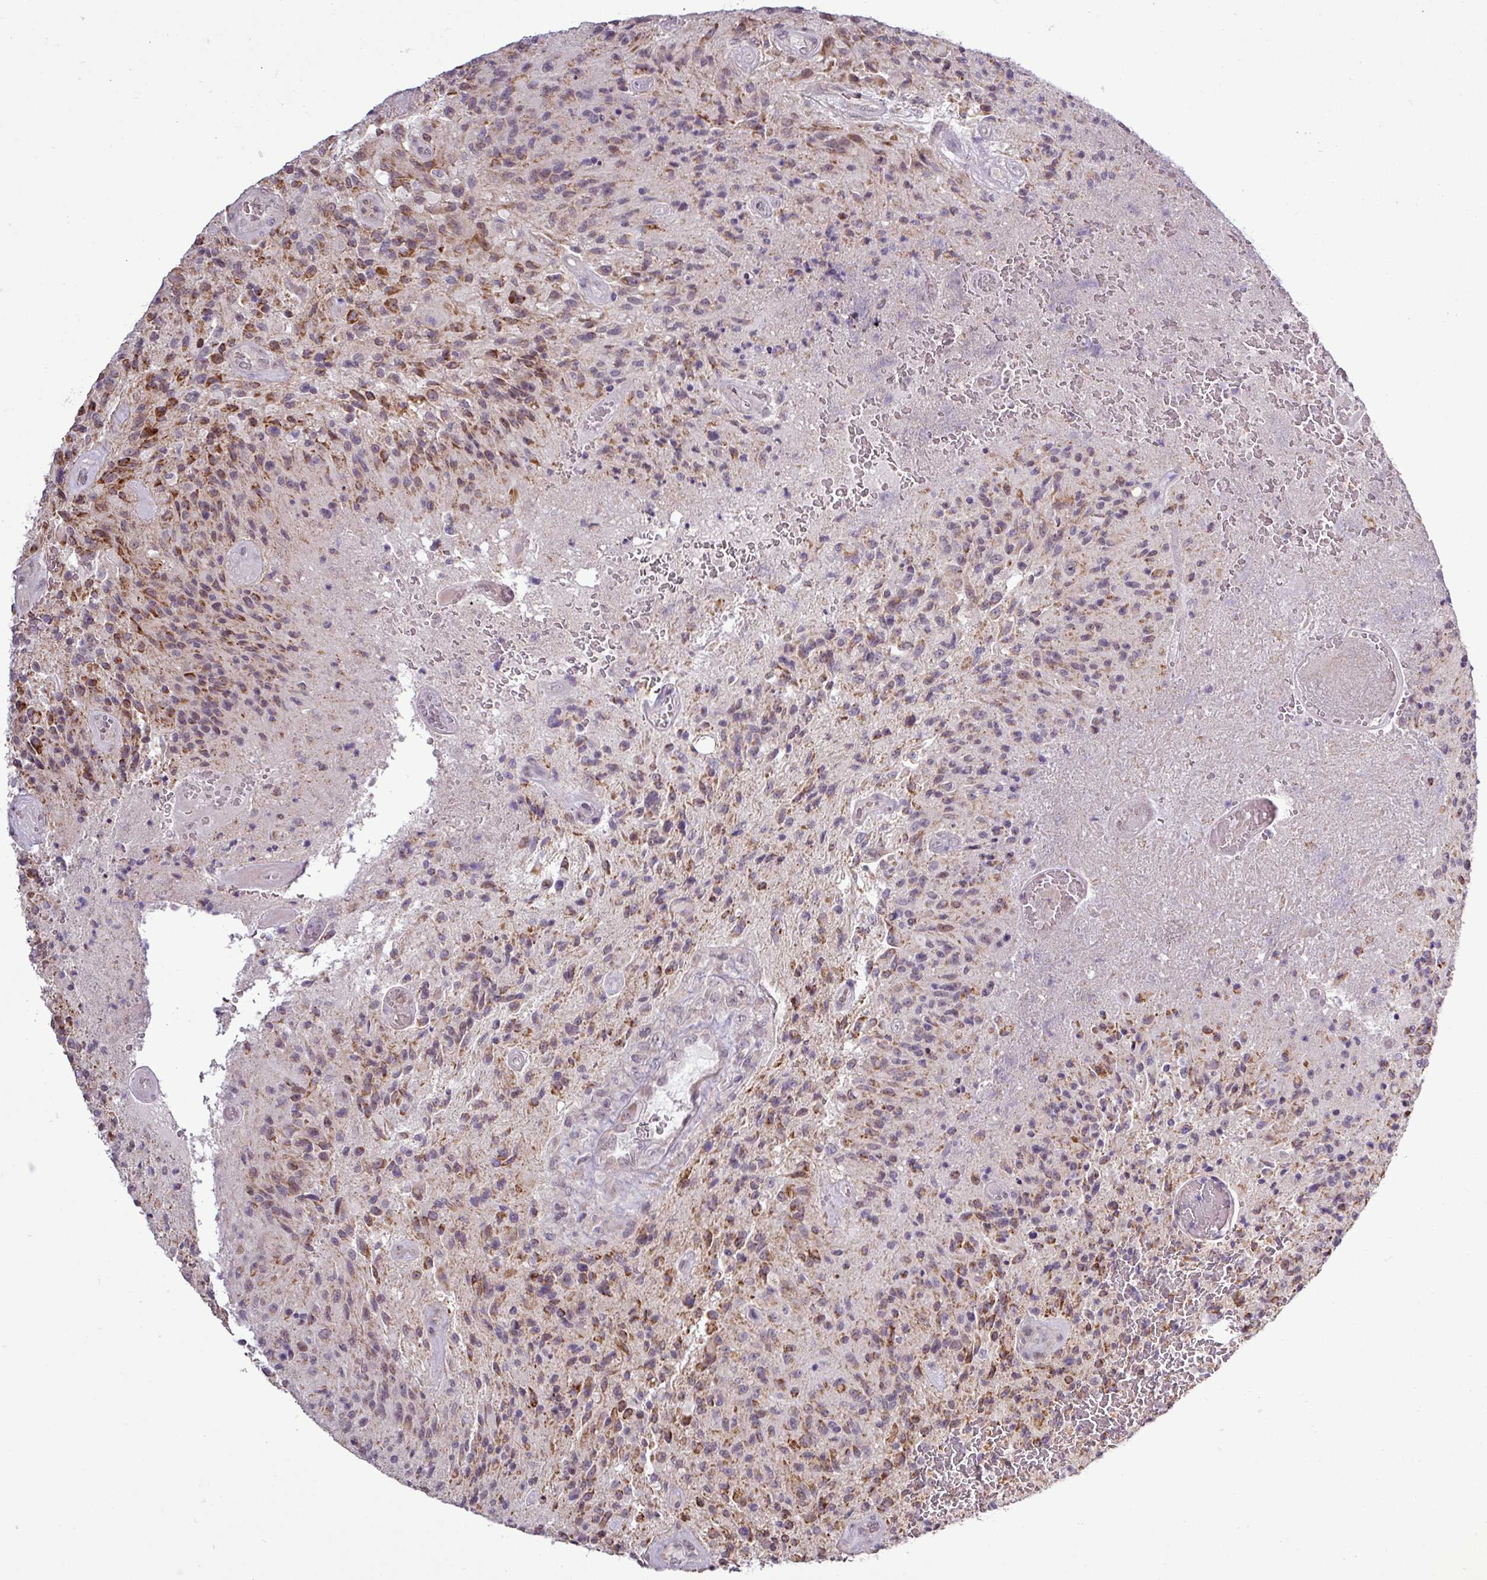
{"staining": {"intensity": "strong", "quantity": "25%-75%", "location": "cytoplasmic/membranous"}, "tissue": "glioma", "cell_type": "Tumor cells", "image_type": "cancer", "snomed": [{"axis": "morphology", "description": "Normal tissue, NOS"}, {"axis": "morphology", "description": "Glioma, malignant, High grade"}, {"axis": "topography", "description": "Cerebral cortex"}], "caption": "A brown stain shows strong cytoplasmic/membranous expression of a protein in glioma tumor cells.", "gene": "GPT2", "patient": {"sex": "male", "age": 56}}